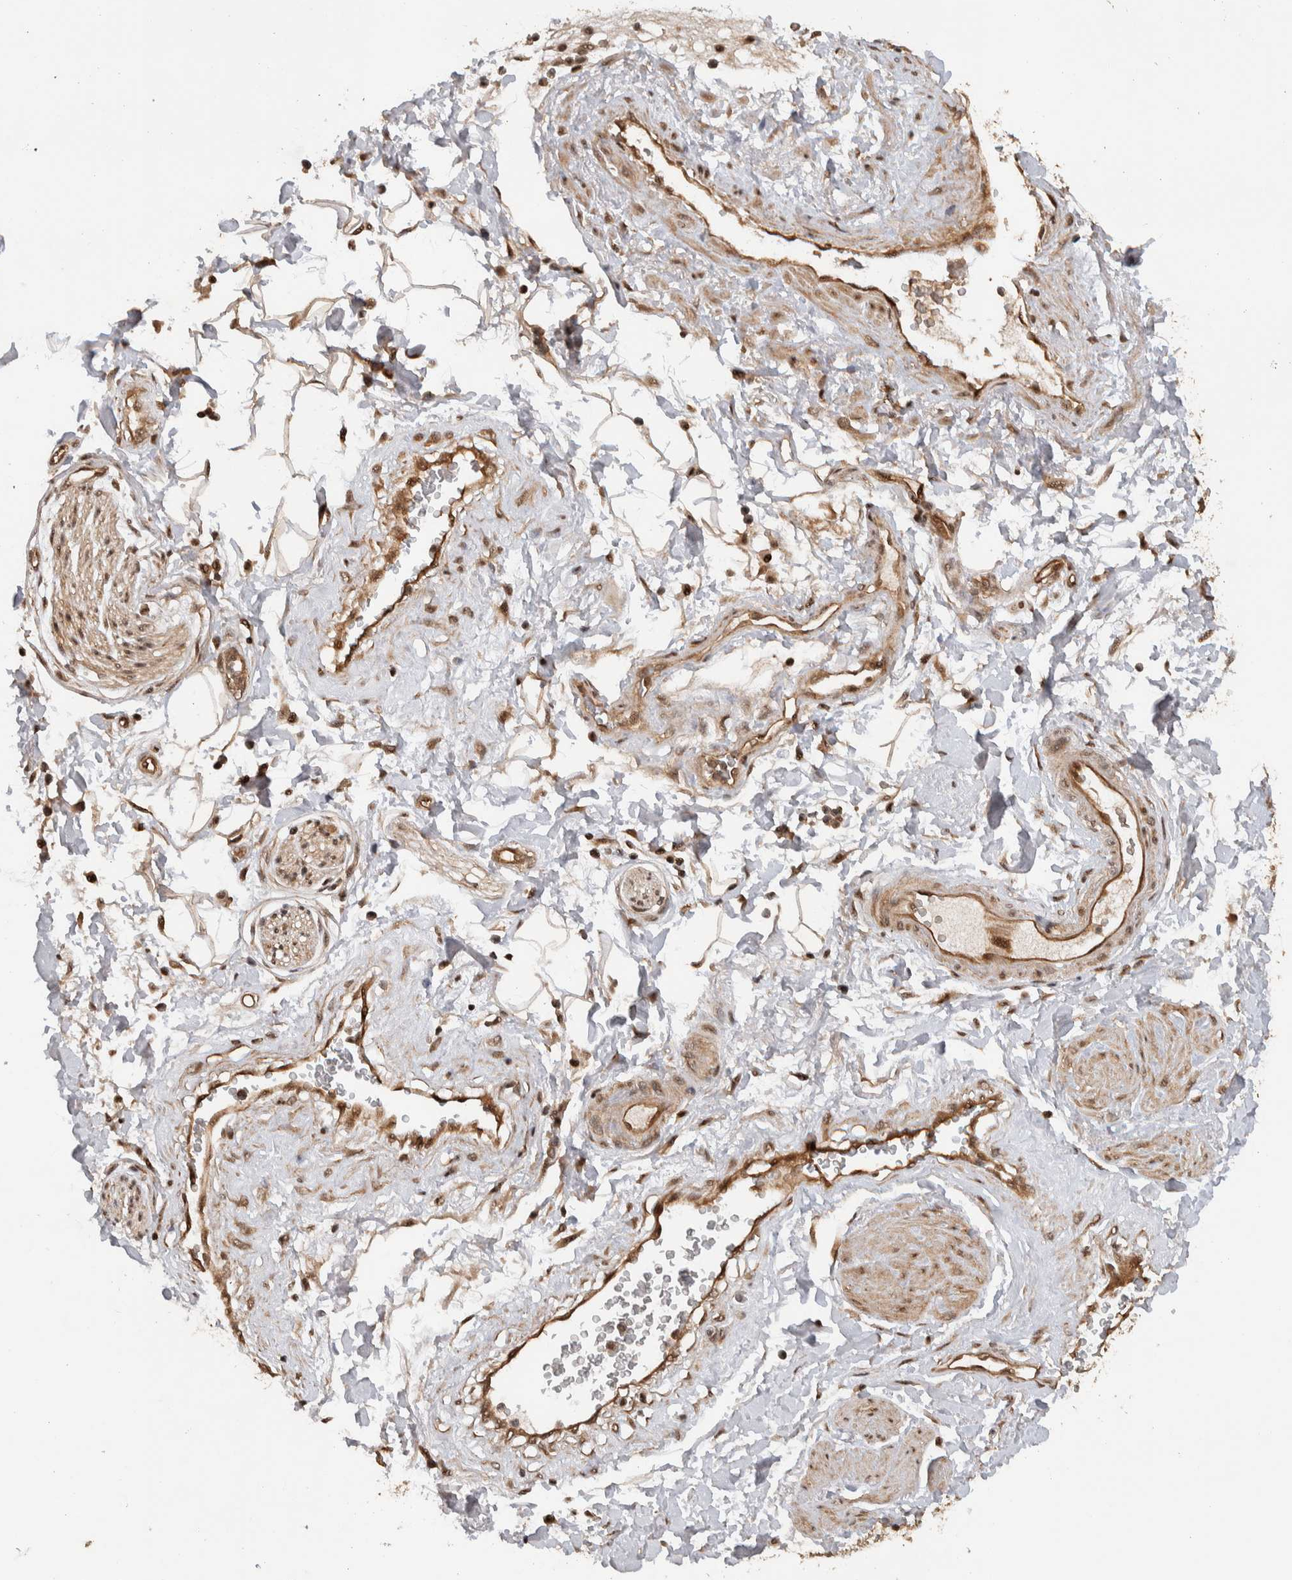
{"staining": {"intensity": "moderate", "quantity": ">75%", "location": "cytoplasmic/membranous,nuclear"}, "tissue": "adipose tissue", "cell_type": "Adipocytes", "image_type": "normal", "snomed": [{"axis": "morphology", "description": "Normal tissue, NOS"}, {"axis": "topography", "description": "Soft tissue"}, {"axis": "topography", "description": "Peripheral nerve tissue"}], "caption": "A medium amount of moderate cytoplasmic/membranous,nuclear positivity is present in approximately >75% of adipocytes in normal adipose tissue. (brown staining indicates protein expression, while blue staining denotes nuclei).", "gene": "TOR1B", "patient": {"sex": "female", "age": 71}}